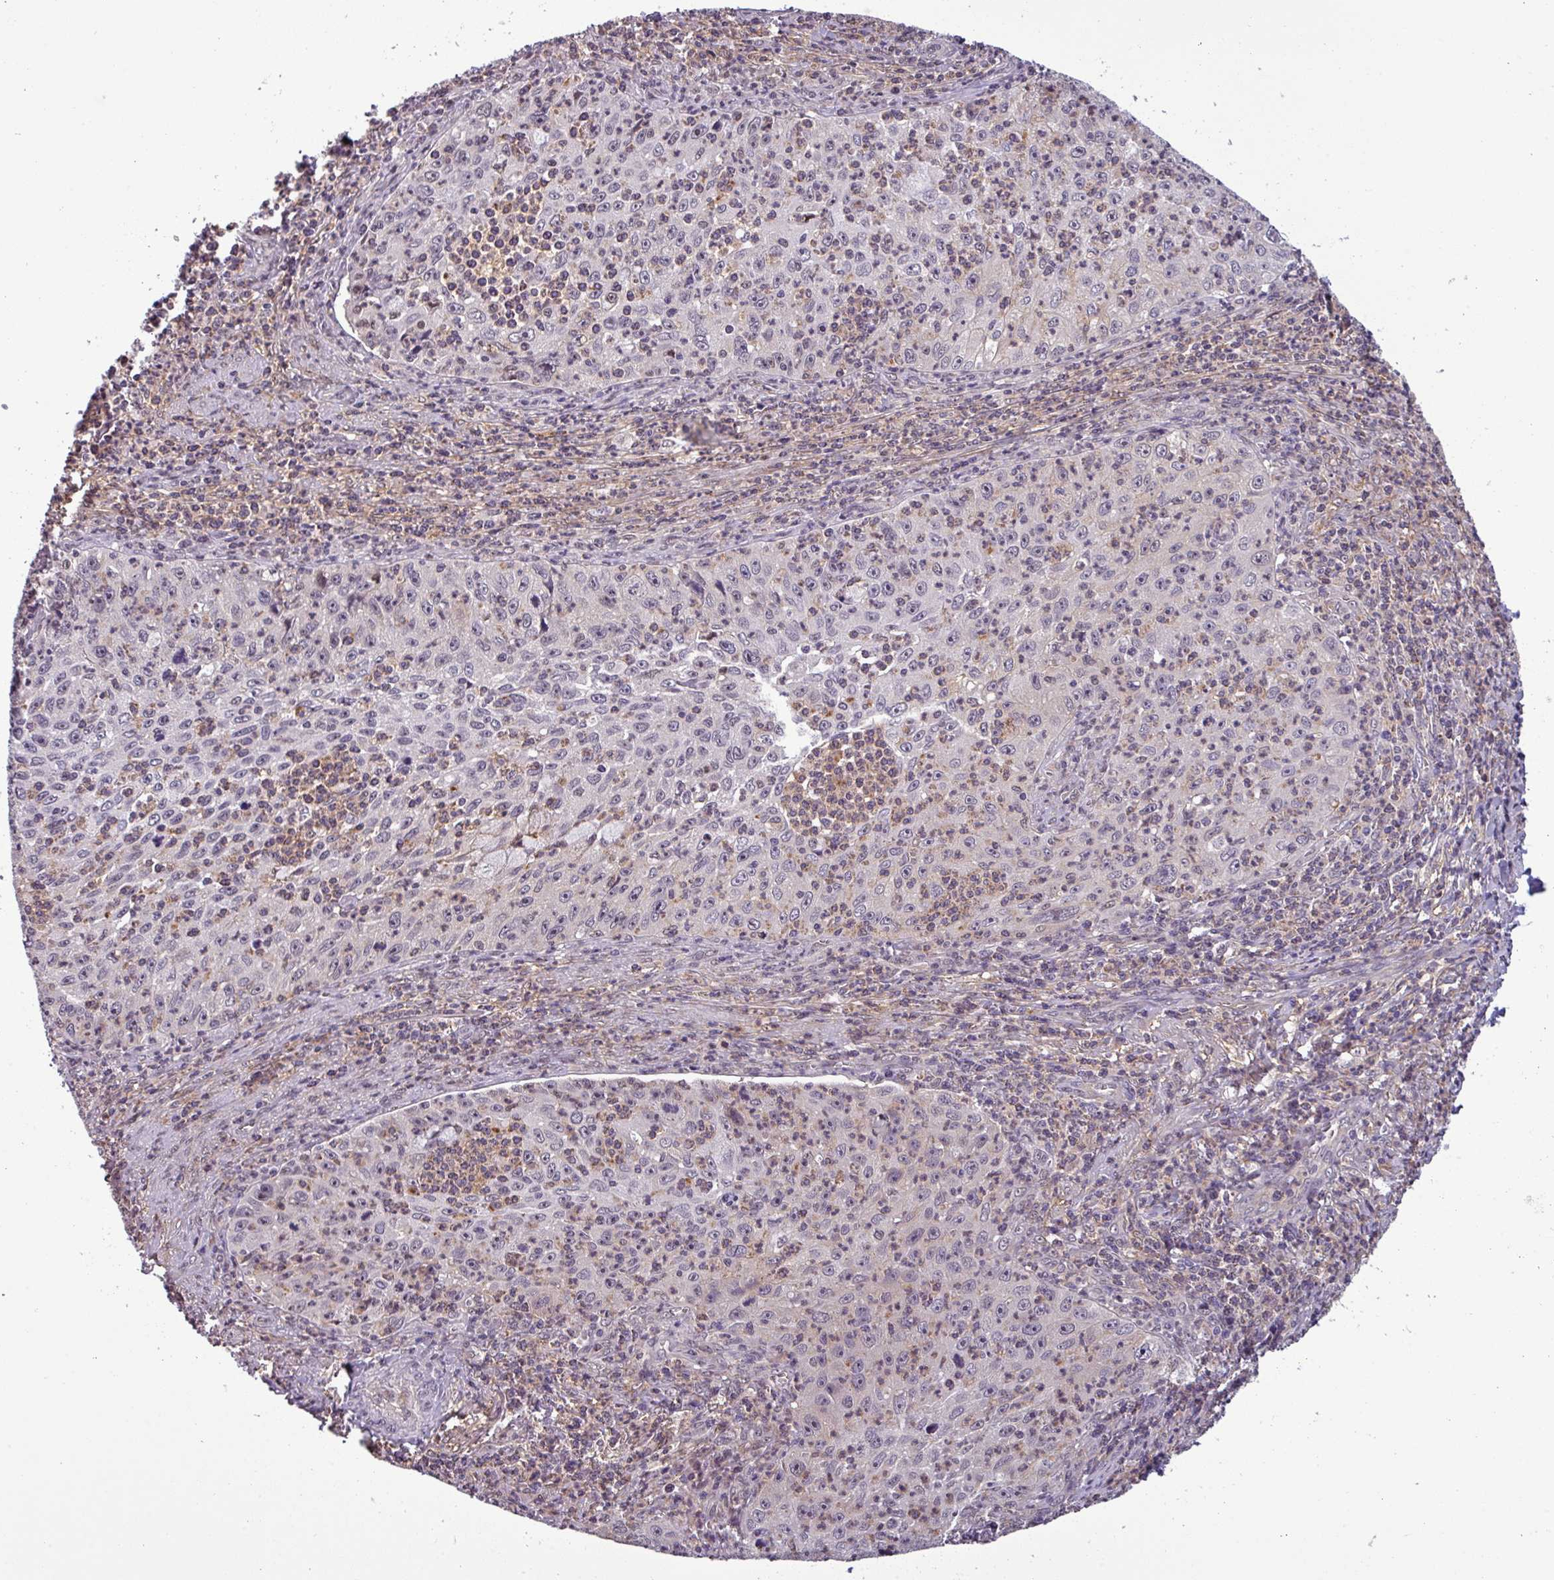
{"staining": {"intensity": "negative", "quantity": "none", "location": "none"}, "tissue": "cervical cancer", "cell_type": "Tumor cells", "image_type": "cancer", "snomed": [{"axis": "morphology", "description": "Squamous cell carcinoma, NOS"}, {"axis": "topography", "description": "Cervix"}], "caption": "Tumor cells show no significant staining in cervical cancer.", "gene": "NPFFR1", "patient": {"sex": "female", "age": 30}}